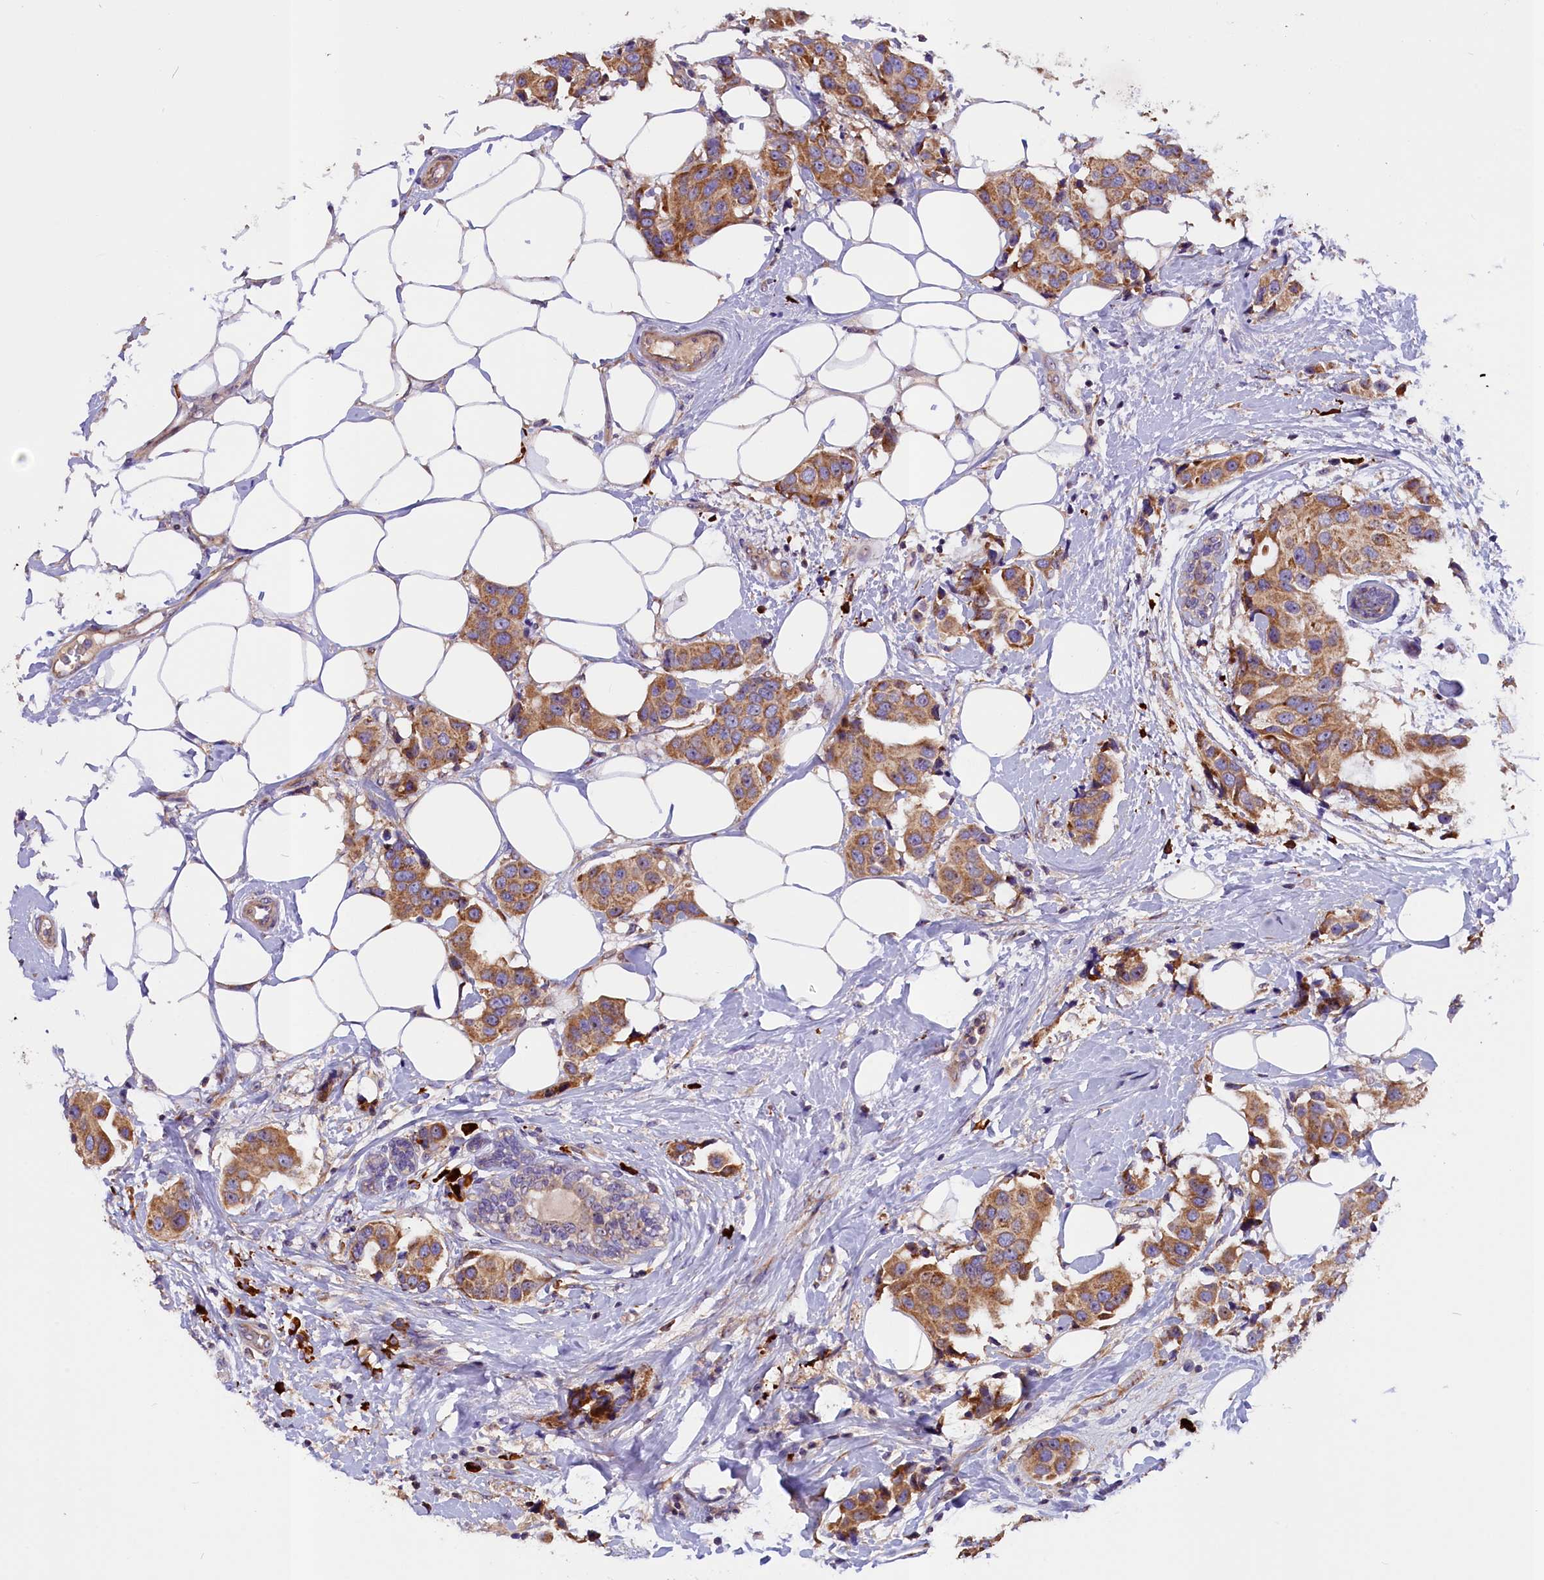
{"staining": {"intensity": "moderate", "quantity": ">75%", "location": "cytoplasmic/membranous"}, "tissue": "breast cancer", "cell_type": "Tumor cells", "image_type": "cancer", "snomed": [{"axis": "morphology", "description": "Normal tissue, NOS"}, {"axis": "morphology", "description": "Duct carcinoma"}, {"axis": "topography", "description": "Breast"}], "caption": "Moderate cytoplasmic/membranous protein positivity is present in approximately >75% of tumor cells in breast cancer. The staining was performed using DAB to visualize the protein expression in brown, while the nuclei were stained in blue with hematoxylin (Magnification: 20x).", "gene": "FRY", "patient": {"sex": "female", "age": 39}}